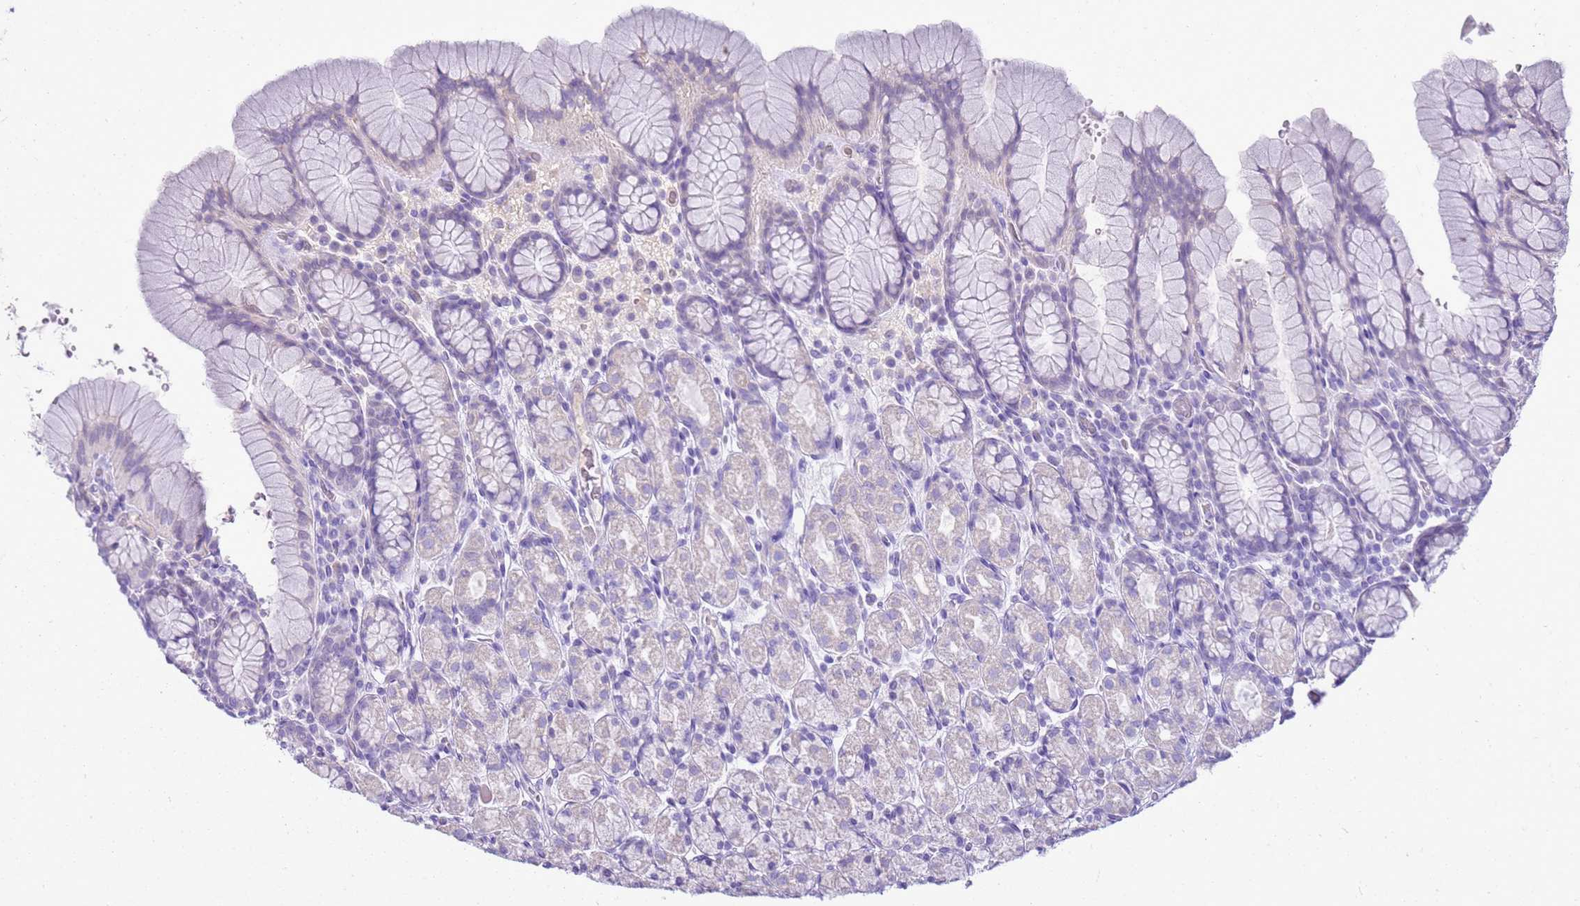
{"staining": {"intensity": "negative", "quantity": "none", "location": "none"}, "tissue": "stomach", "cell_type": "Glandular cells", "image_type": "normal", "snomed": [{"axis": "morphology", "description": "Normal tissue, NOS"}, {"axis": "topography", "description": "Stomach, upper"}, {"axis": "topography", "description": "Stomach"}], "caption": "Protein analysis of unremarkable stomach displays no significant staining in glandular cells. (DAB (3,3'-diaminobenzidine) IHC with hematoxylin counter stain).", "gene": "FABP2", "patient": {"sex": "male", "age": 62}}